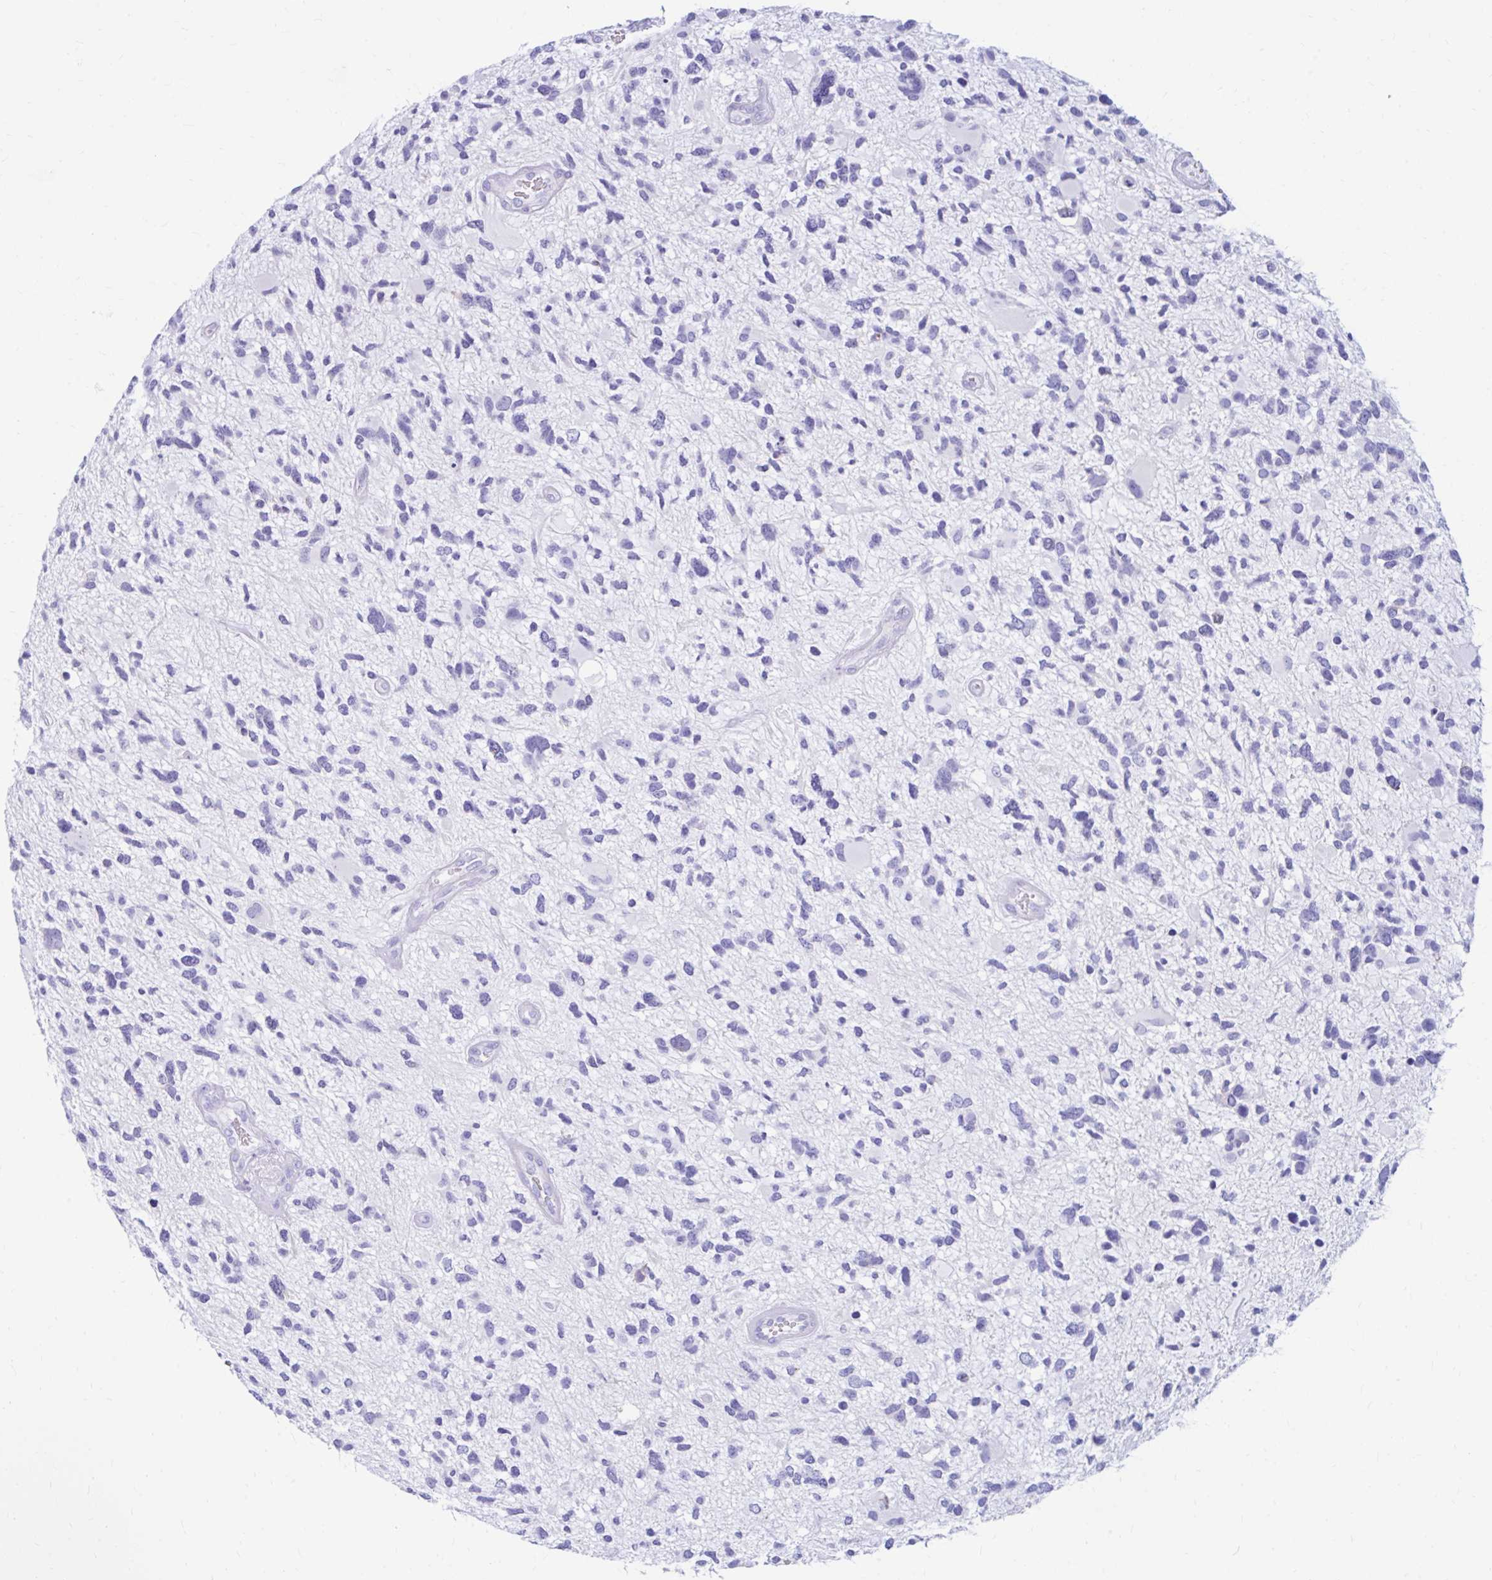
{"staining": {"intensity": "negative", "quantity": "none", "location": "none"}, "tissue": "glioma", "cell_type": "Tumor cells", "image_type": "cancer", "snomed": [{"axis": "morphology", "description": "Glioma, malignant, High grade"}, {"axis": "topography", "description": "Brain"}], "caption": "DAB immunohistochemical staining of glioma shows no significant expression in tumor cells.", "gene": "NSG2", "patient": {"sex": "female", "age": 11}}